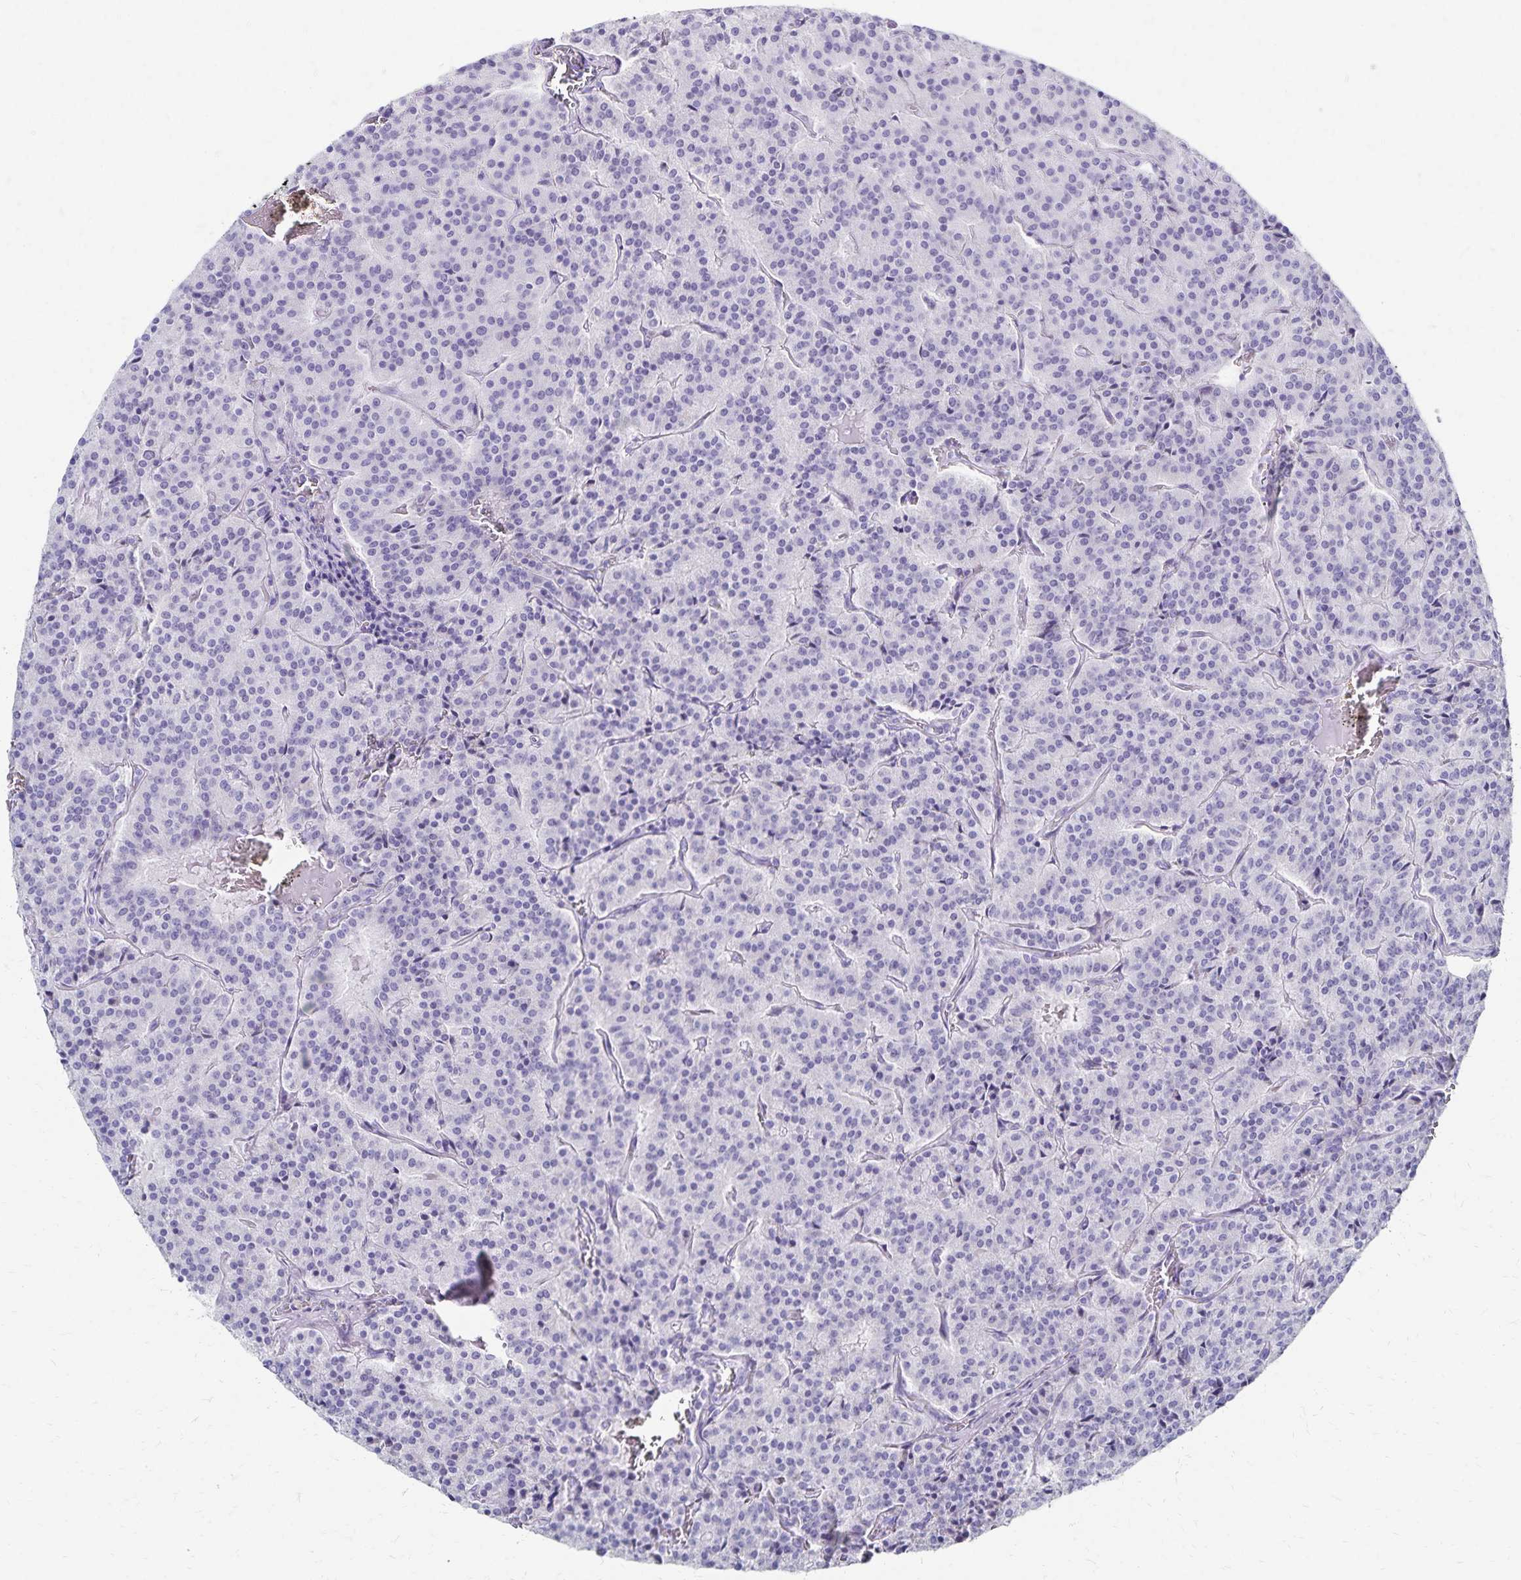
{"staining": {"intensity": "negative", "quantity": "none", "location": "none"}, "tissue": "carcinoid", "cell_type": "Tumor cells", "image_type": "cancer", "snomed": [{"axis": "morphology", "description": "Carcinoid, malignant, NOS"}, {"axis": "topography", "description": "Lung"}], "caption": "Immunohistochemistry micrograph of neoplastic tissue: human carcinoid (malignant) stained with DAB exhibits no significant protein positivity in tumor cells. Nuclei are stained in blue.", "gene": "PAX5", "patient": {"sex": "male", "age": 70}}